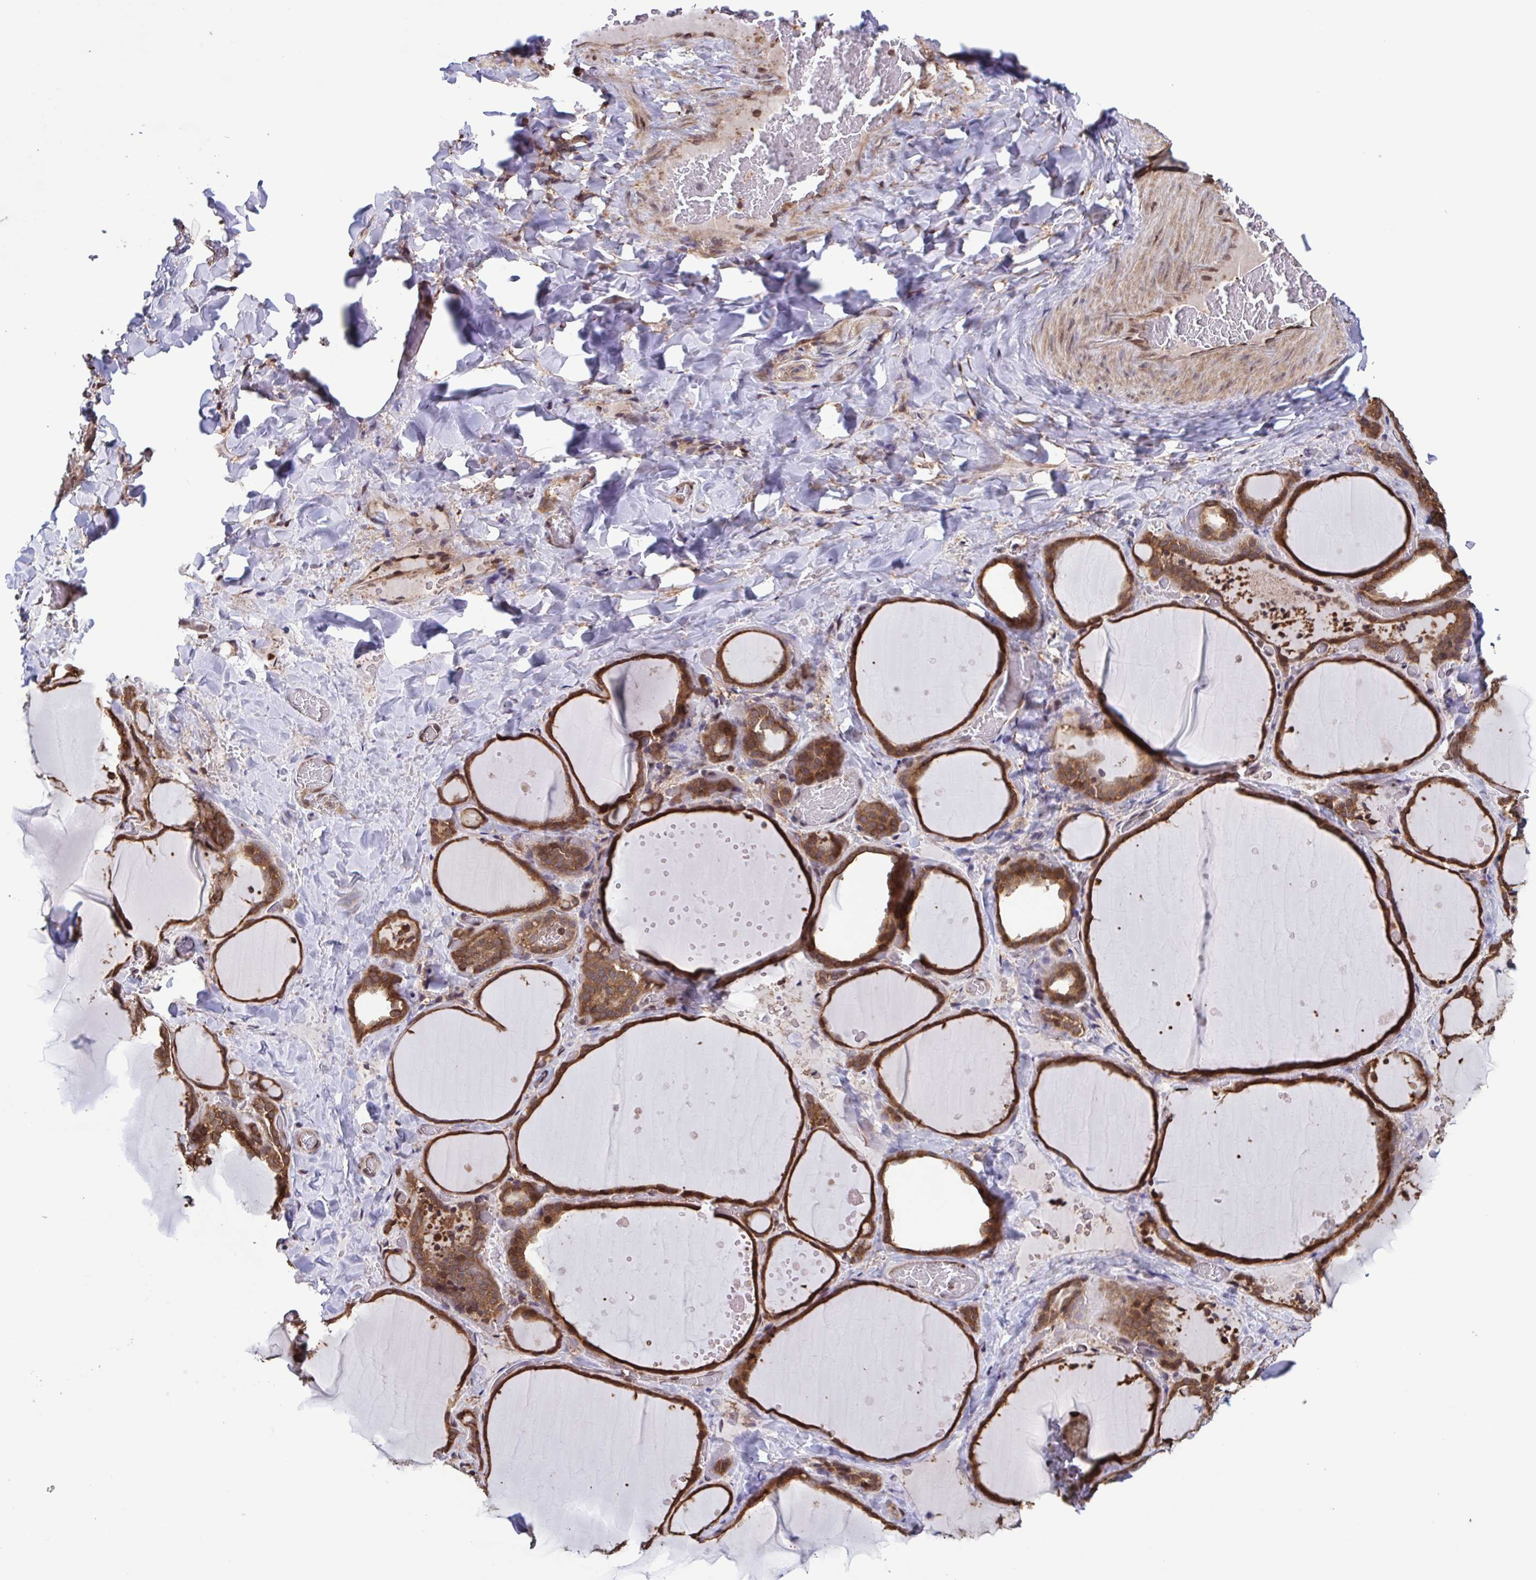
{"staining": {"intensity": "moderate", "quantity": ">75%", "location": "cytoplasmic/membranous"}, "tissue": "thyroid gland", "cell_type": "Glandular cells", "image_type": "normal", "snomed": [{"axis": "morphology", "description": "Normal tissue, NOS"}, {"axis": "topography", "description": "Thyroid gland"}], "caption": "This photomicrograph exhibits immunohistochemistry staining of unremarkable thyroid gland, with medium moderate cytoplasmic/membranous staining in approximately >75% of glandular cells.", "gene": "SEC63", "patient": {"sex": "female", "age": 36}}